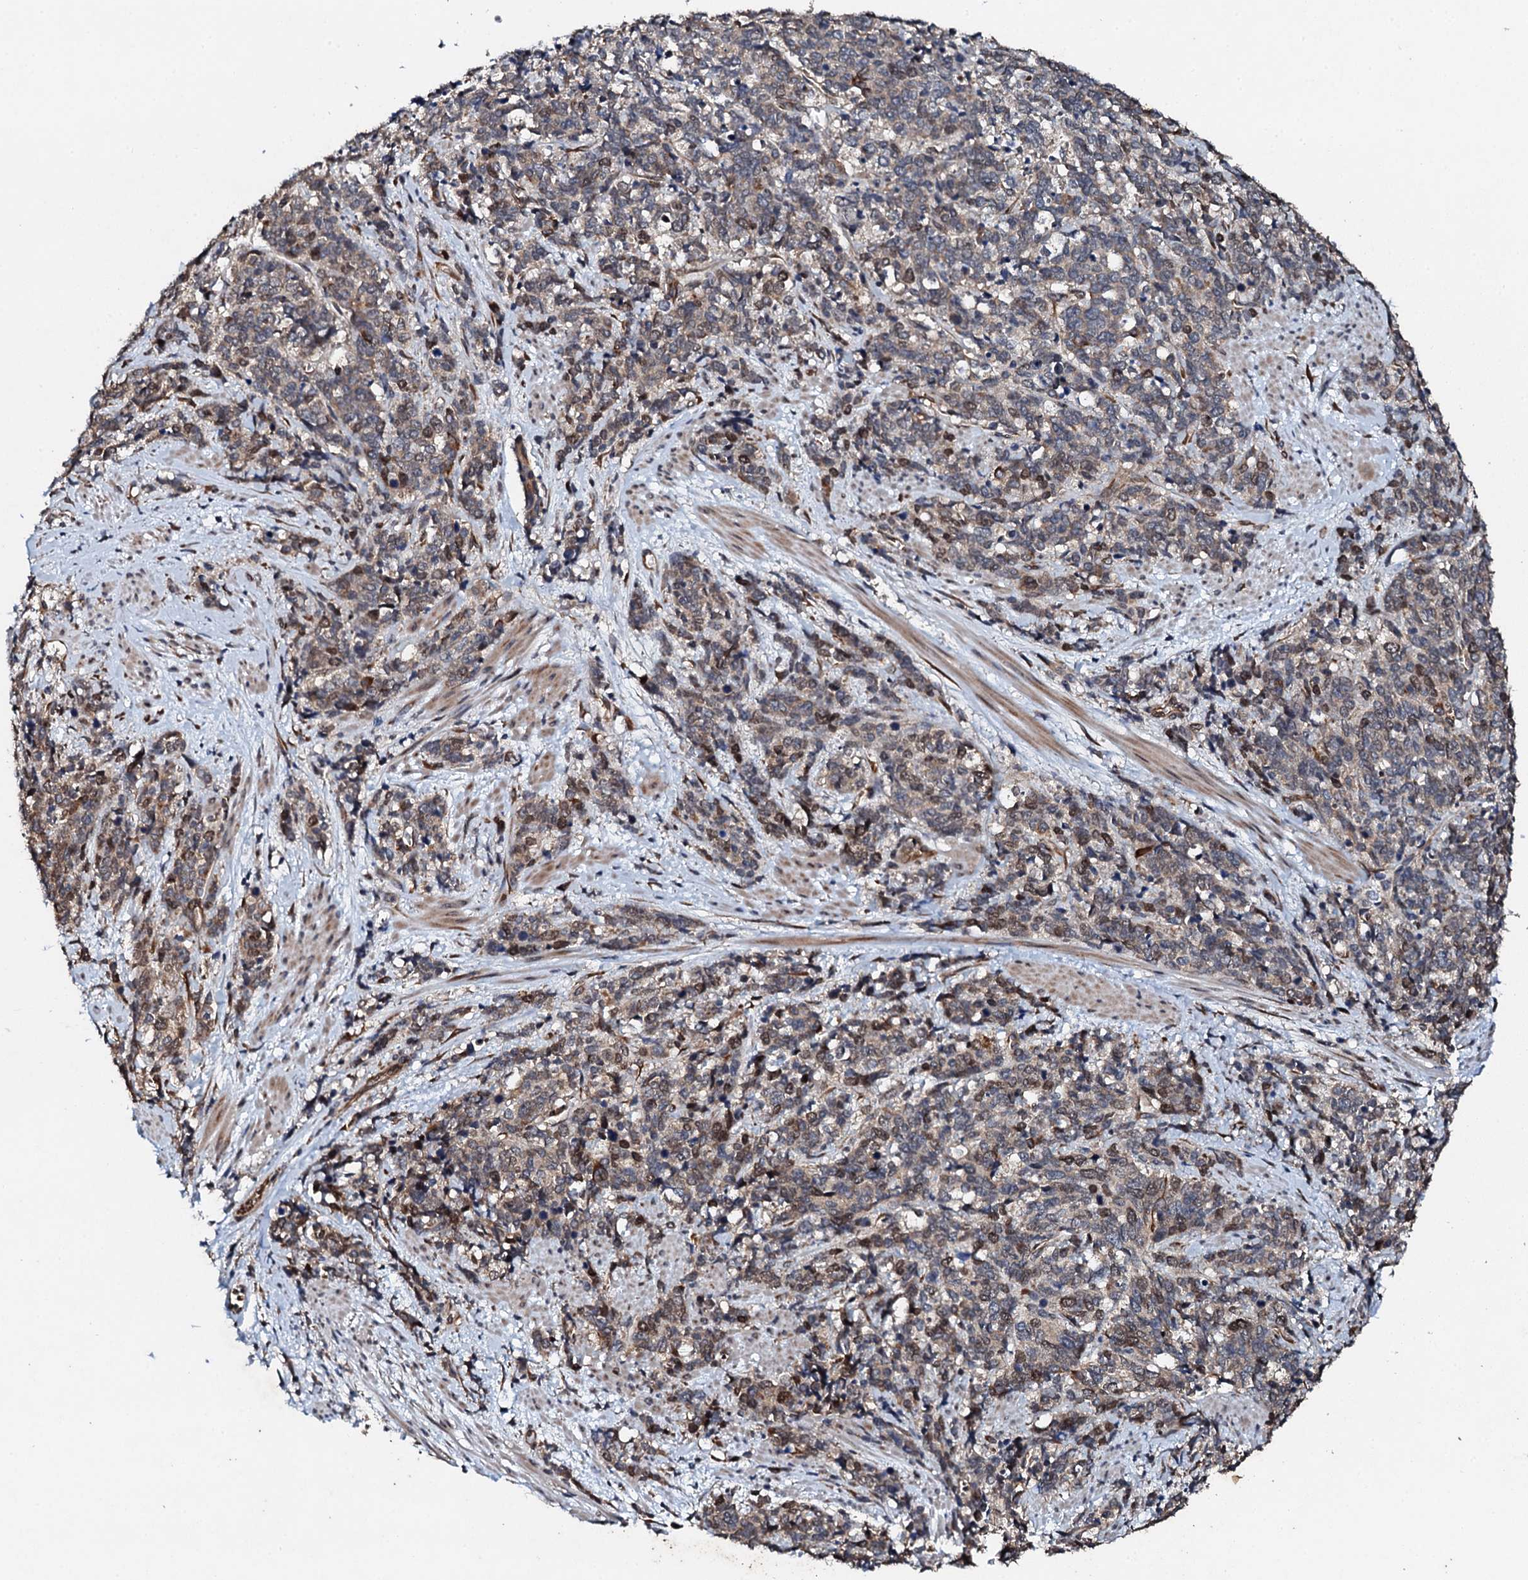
{"staining": {"intensity": "moderate", "quantity": ">75%", "location": "cytoplasmic/membranous,nuclear"}, "tissue": "cervical cancer", "cell_type": "Tumor cells", "image_type": "cancer", "snomed": [{"axis": "morphology", "description": "Squamous cell carcinoma, NOS"}, {"axis": "topography", "description": "Cervix"}], "caption": "Approximately >75% of tumor cells in human cervical squamous cell carcinoma display moderate cytoplasmic/membranous and nuclear protein positivity as visualized by brown immunohistochemical staining.", "gene": "ADAMTS10", "patient": {"sex": "female", "age": 60}}